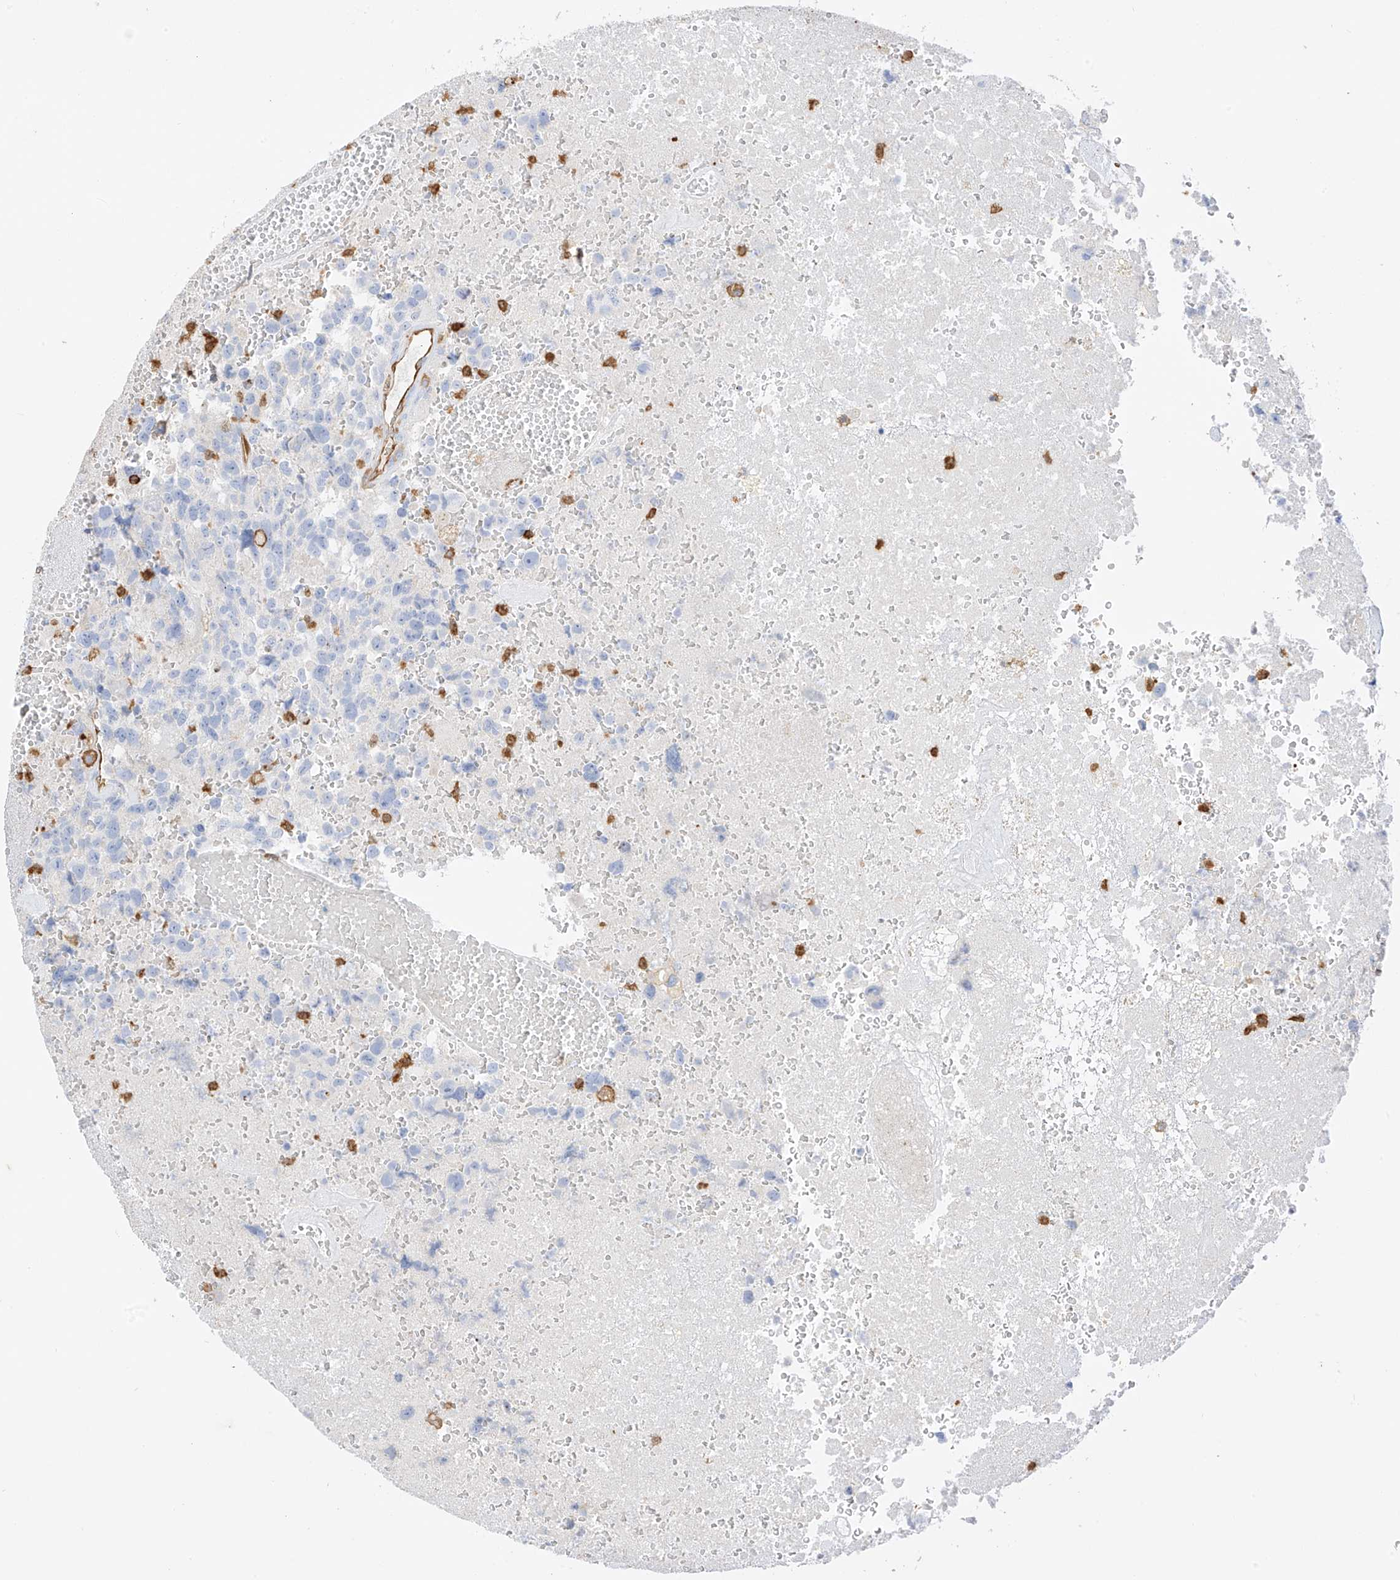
{"staining": {"intensity": "negative", "quantity": "none", "location": "none"}, "tissue": "glioma", "cell_type": "Tumor cells", "image_type": "cancer", "snomed": [{"axis": "morphology", "description": "Glioma, malignant, High grade"}, {"axis": "topography", "description": "Brain"}], "caption": "Immunohistochemistry image of human glioma stained for a protein (brown), which exhibits no expression in tumor cells.", "gene": "ARHGAP25", "patient": {"sex": "male", "age": 69}}